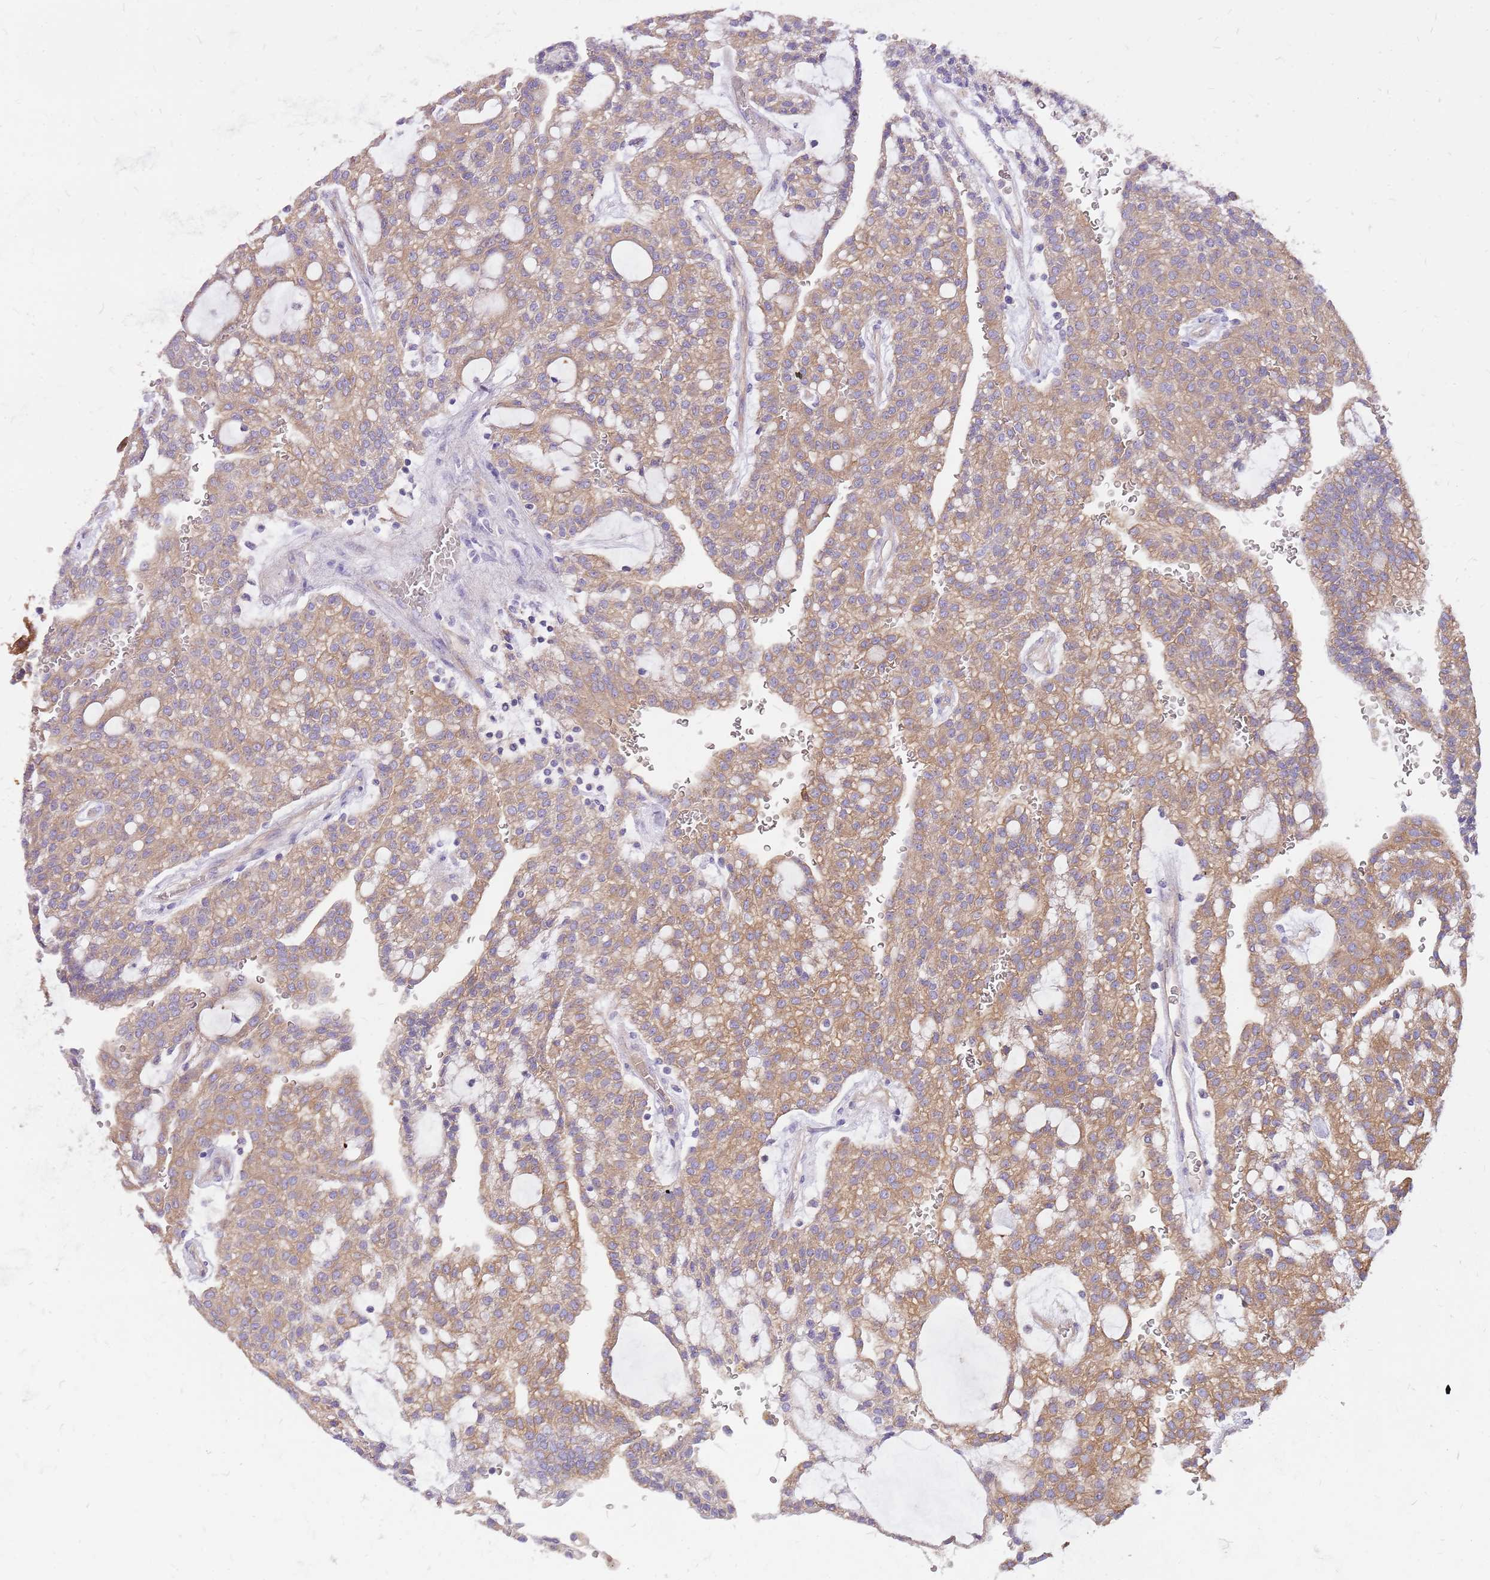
{"staining": {"intensity": "moderate", "quantity": ">75%", "location": "cytoplasmic/membranous"}, "tissue": "renal cancer", "cell_type": "Tumor cells", "image_type": "cancer", "snomed": [{"axis": "morphology", "description": "Adenocarcinoma, NOS"}, {"axis": "topography", "description": "Kidney"}], "caption": "Tumor cells display medium levels of moderate cytoplasmic/membranous positivity in approximately >75% of cells in human adenocarcinoma (renal).", "gene": "WASHC4", "patient": {"sex": "male", "age": 63}}